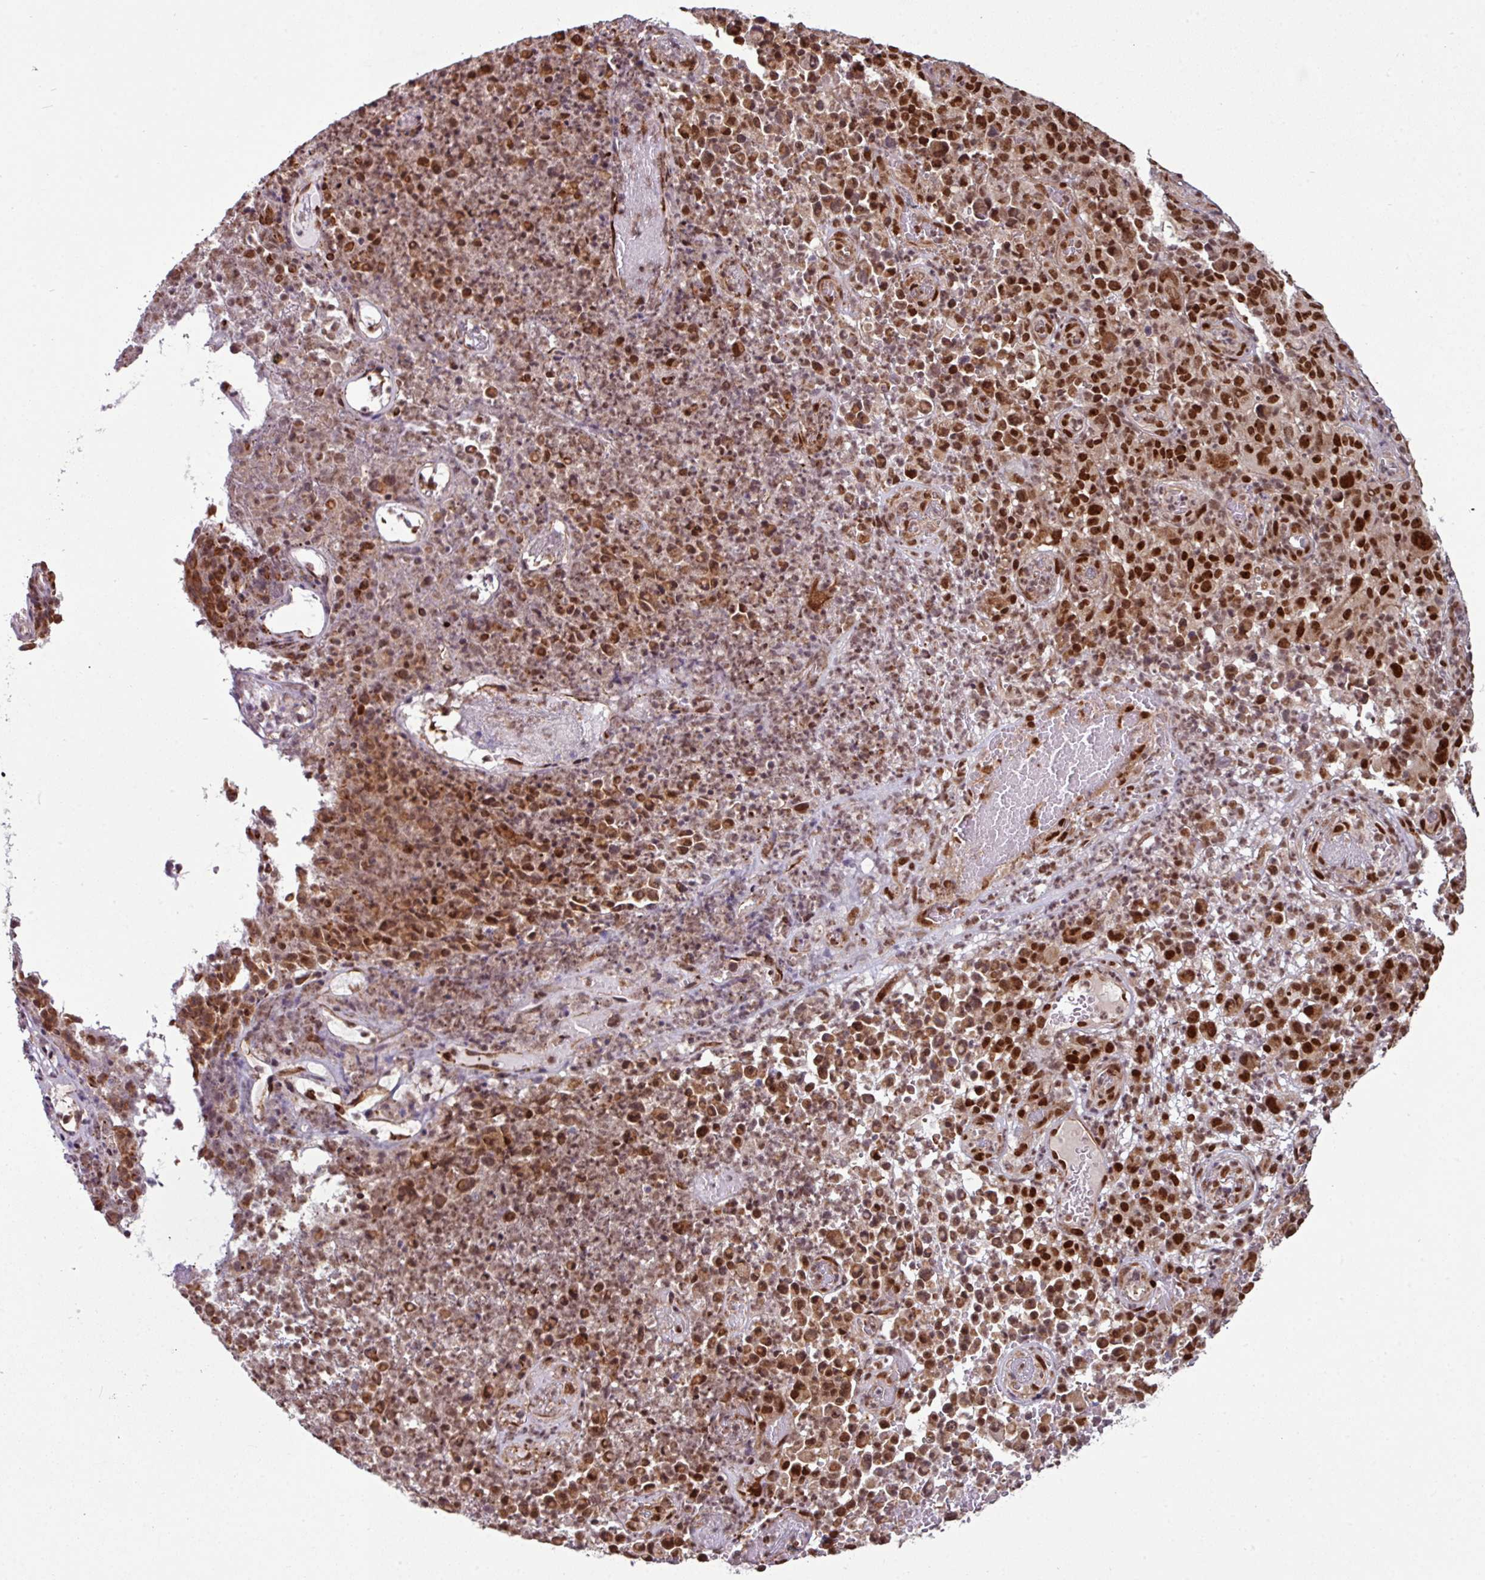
{"staining": {"intensity": "strong", "quantity": ">75%", "location": "nuclear"}, "tissue": "melanoma", "cell_type": "Tumor cells", "image_type": "cancer", "snomed": [{"axis": "morphology", "description": "Malignant melanoma, NOS"}, {"axis": "topography", "description": "Skin"}], "caption": "Immunohistochemical staining of human malignant melanoma reveals strong nuclear protein positivity in approximately >75% of tumor cells.", "gene": "MORF4L2", "patient": {"sex": "female", "age": 82}}